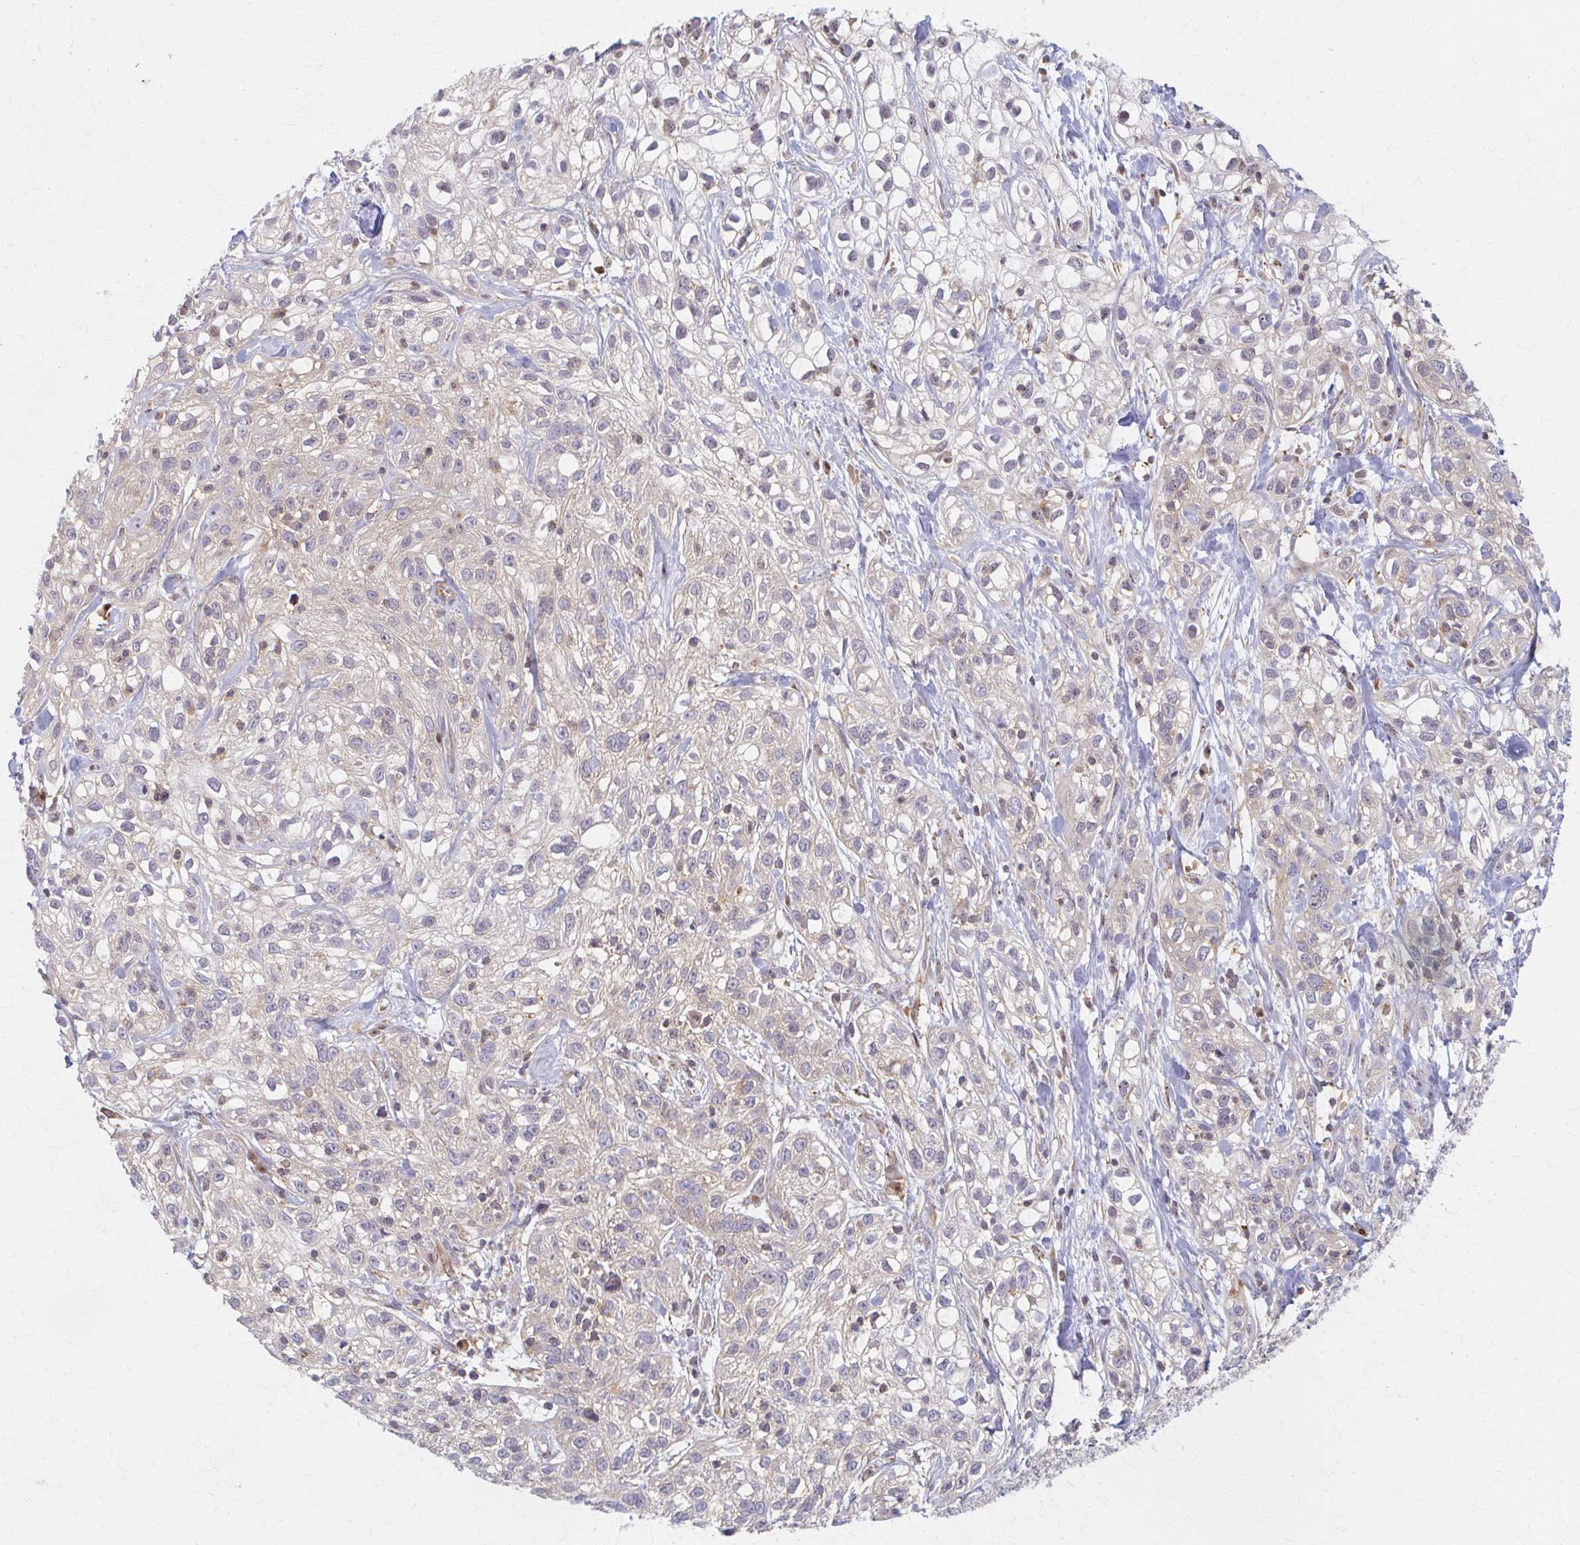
{"staining": {"intensity": "weak", "quantity": ">75%", "location": "cytoplasmic/membranous"}, "tissue": "skin cancer", "cell_type": "Tumor cells", "image_type": "cancer", "snomed": [{"axis": "morphology", "description": "Squamous cell carcinoma, NOS"}, {"axis": "topography", "description": "Skin"}], "caption": "A brown stain shows weak cytoplasmic/membranous positivity of a protein in human skin cancer (squamous cell carcinoma) tumor cells.", "gene": "ARHGAP35", "patient": {"sex": "male", "age": 82}}